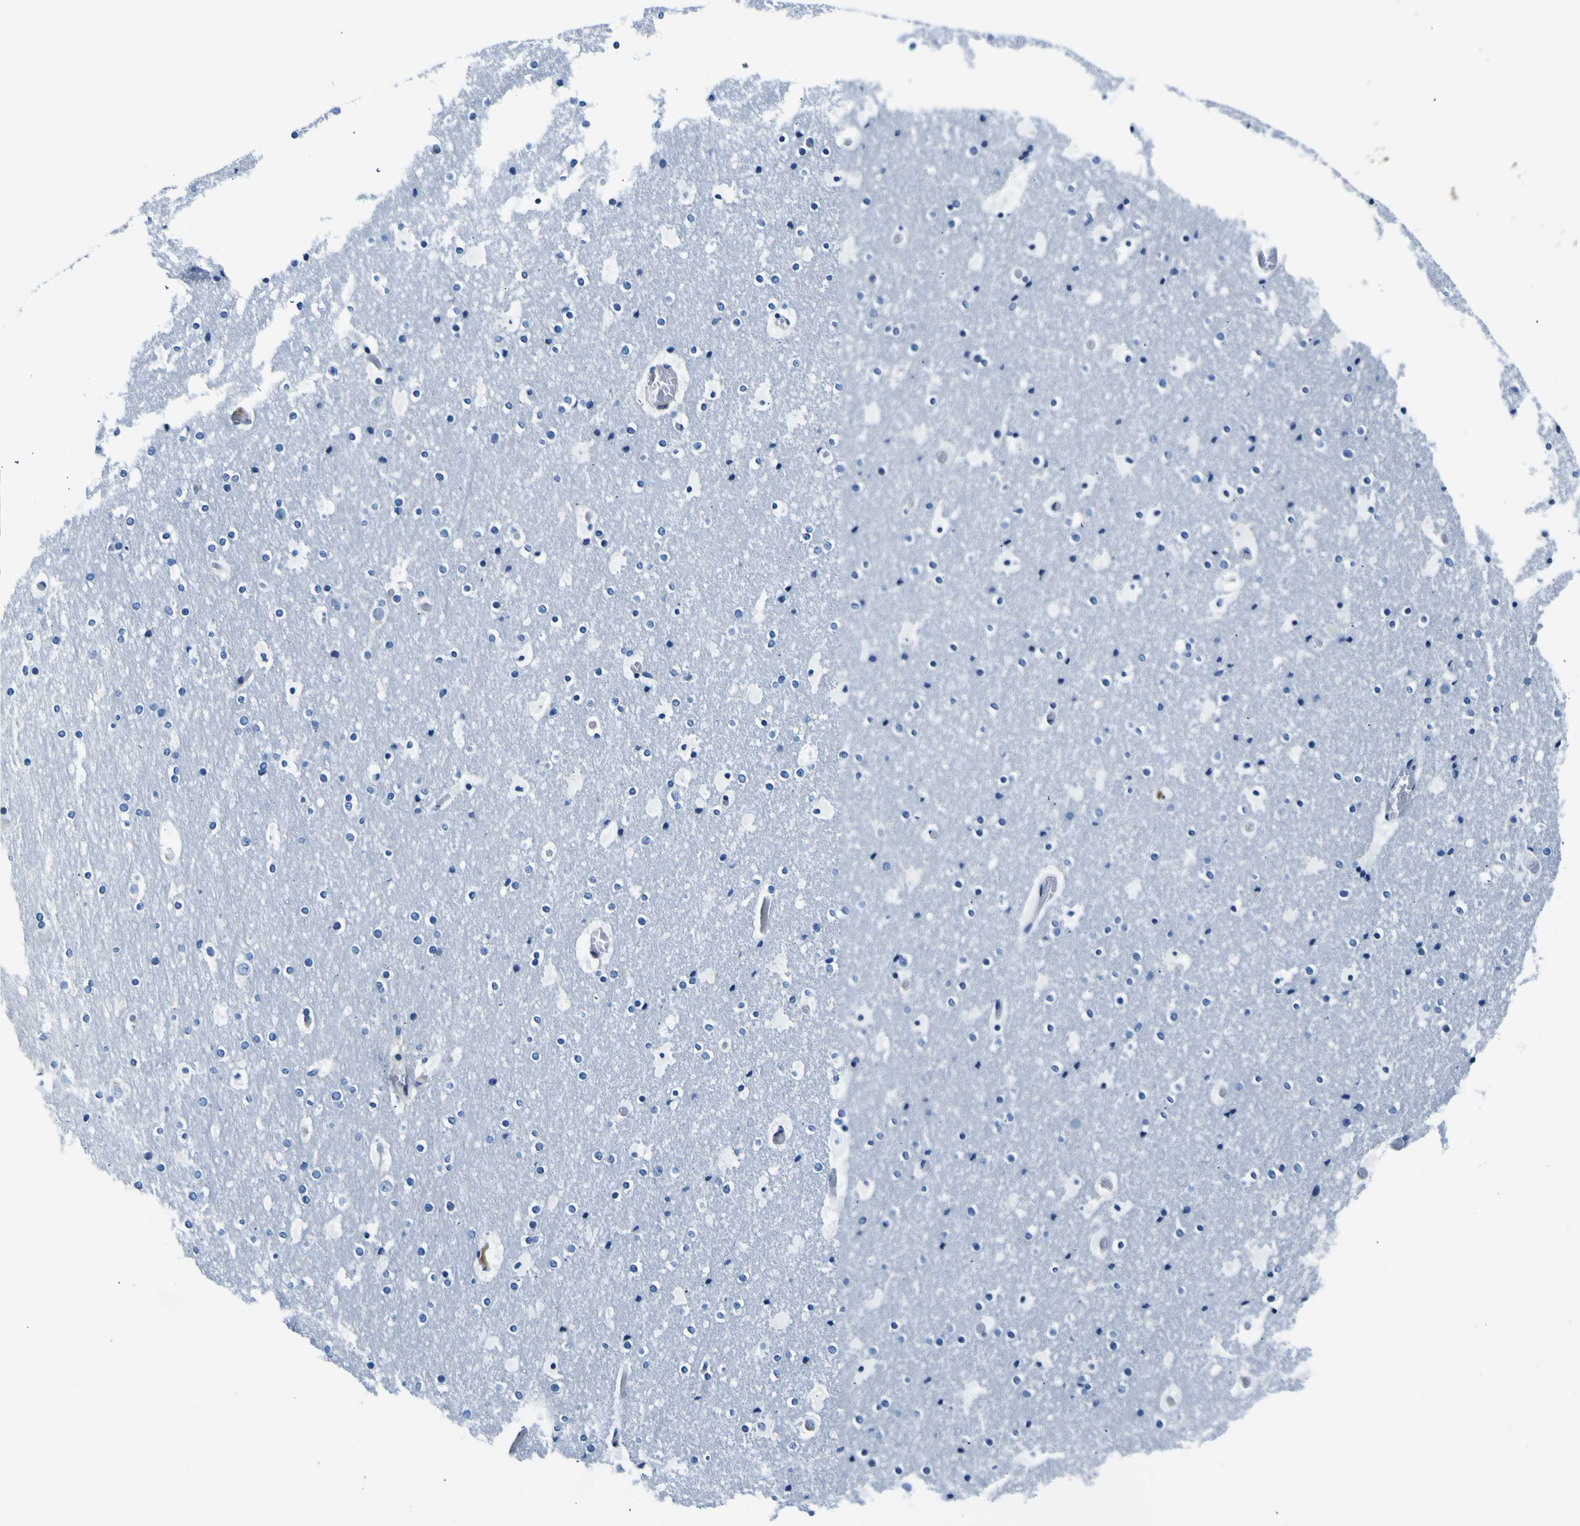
{"staining": {"intensity": "negative", "quantity": "none", "location": "none"}, "tissue": "cerebral cortex", "cell_type": "Endothelial cells", "image_type": "normal", "snomed": [{"axis": "morphology", "description": "Normal tissue, NOS"}, {"axis": "topography", "description": "Cerebral cortex"}], "caption": "This is an immunohistochemistry (IHC) micrograph of unremarkable cerebral cortex. There is no positivity in endothelial cells.", "gene": "ADGRA2", "patient": {"sex": "male", "age": 57}}